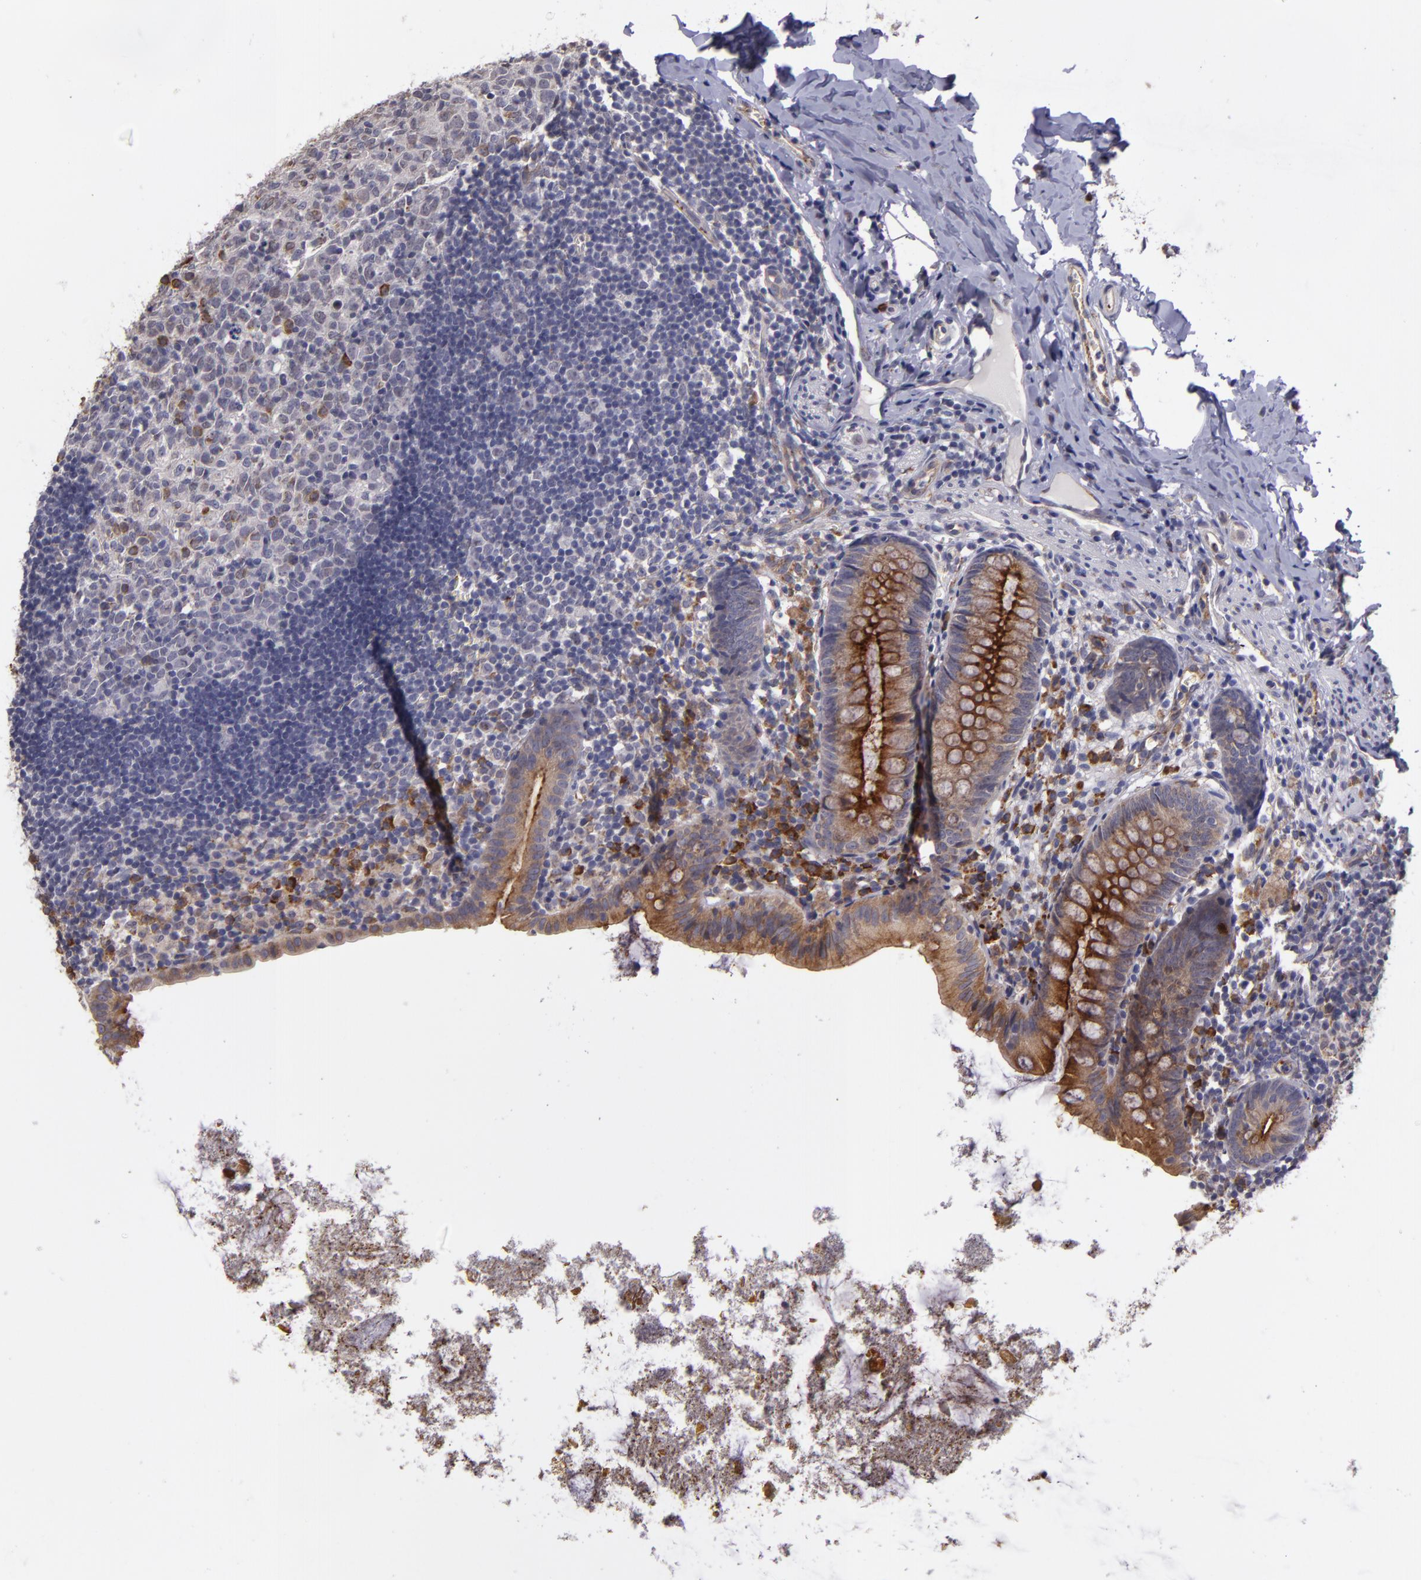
{"staining": {"intensity": "strong", "quantity": "25%-75%", "location": "cytoplasmic/membranous"}, "tissue": "appendix", "cell_type": "Glandular cells", "image_type": "normal", "snomed": [{"axis": "morphology", "description": "Normal tissue, NOS"}, {"axis": "topography", "description": "Appendix"}], "caption": "This micrograph exhibits normal appendix stained with immunohistochemistry (IHC) to label a protein in brown. The cytoplasmic/membranous of glandular cells show strong positivity for the protein. Nuclei are counter-stained blue.", "gene": "SYTL4", "patient": {"sex": "female", "age": 9}}